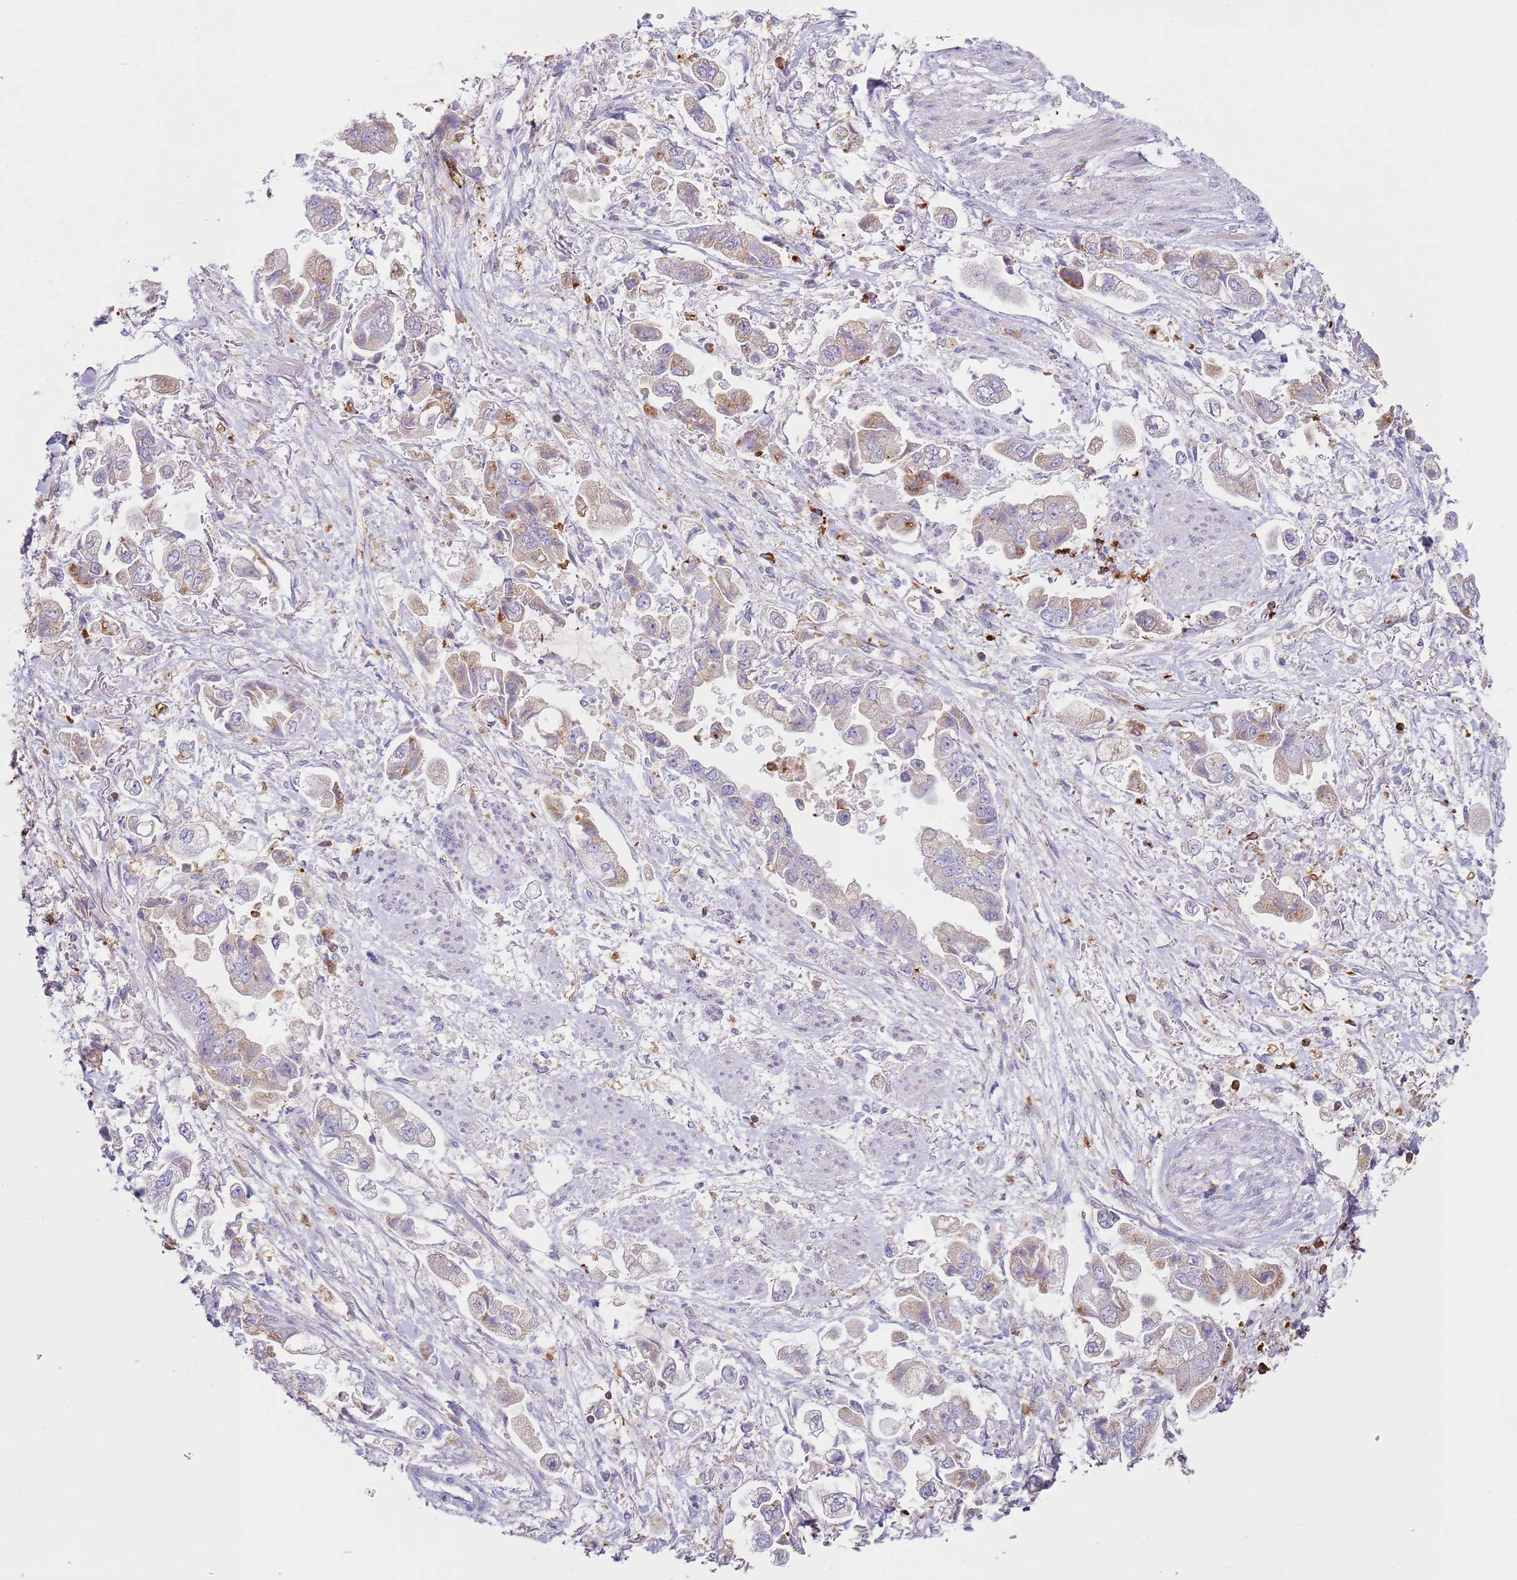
{"staining": {"intensity": "weak", "quantity": "<25%", "location": "cytoplasmic/membranous"}, "tissue": "stomach cancer", "cell_type": "Tumor cells", "image_type": "cancer", "snomed": [{"axis": "morphology", "description": "Adenocarcinoma, NOS"}, {"axis": "topography", "description": "Stomach"}], "caption": "The image reveals no staining of tumor cells in adenocarcinoma (stomach). The staining was performed using DAB (3,3'-diaminobenzidine) to visualize the protein expression in brown, while the nuclei were stained in blue with hematoxylin (Magnification: 20x).", "gene": "TTPAL", "patient": {"sex": "male", "age": 62}}